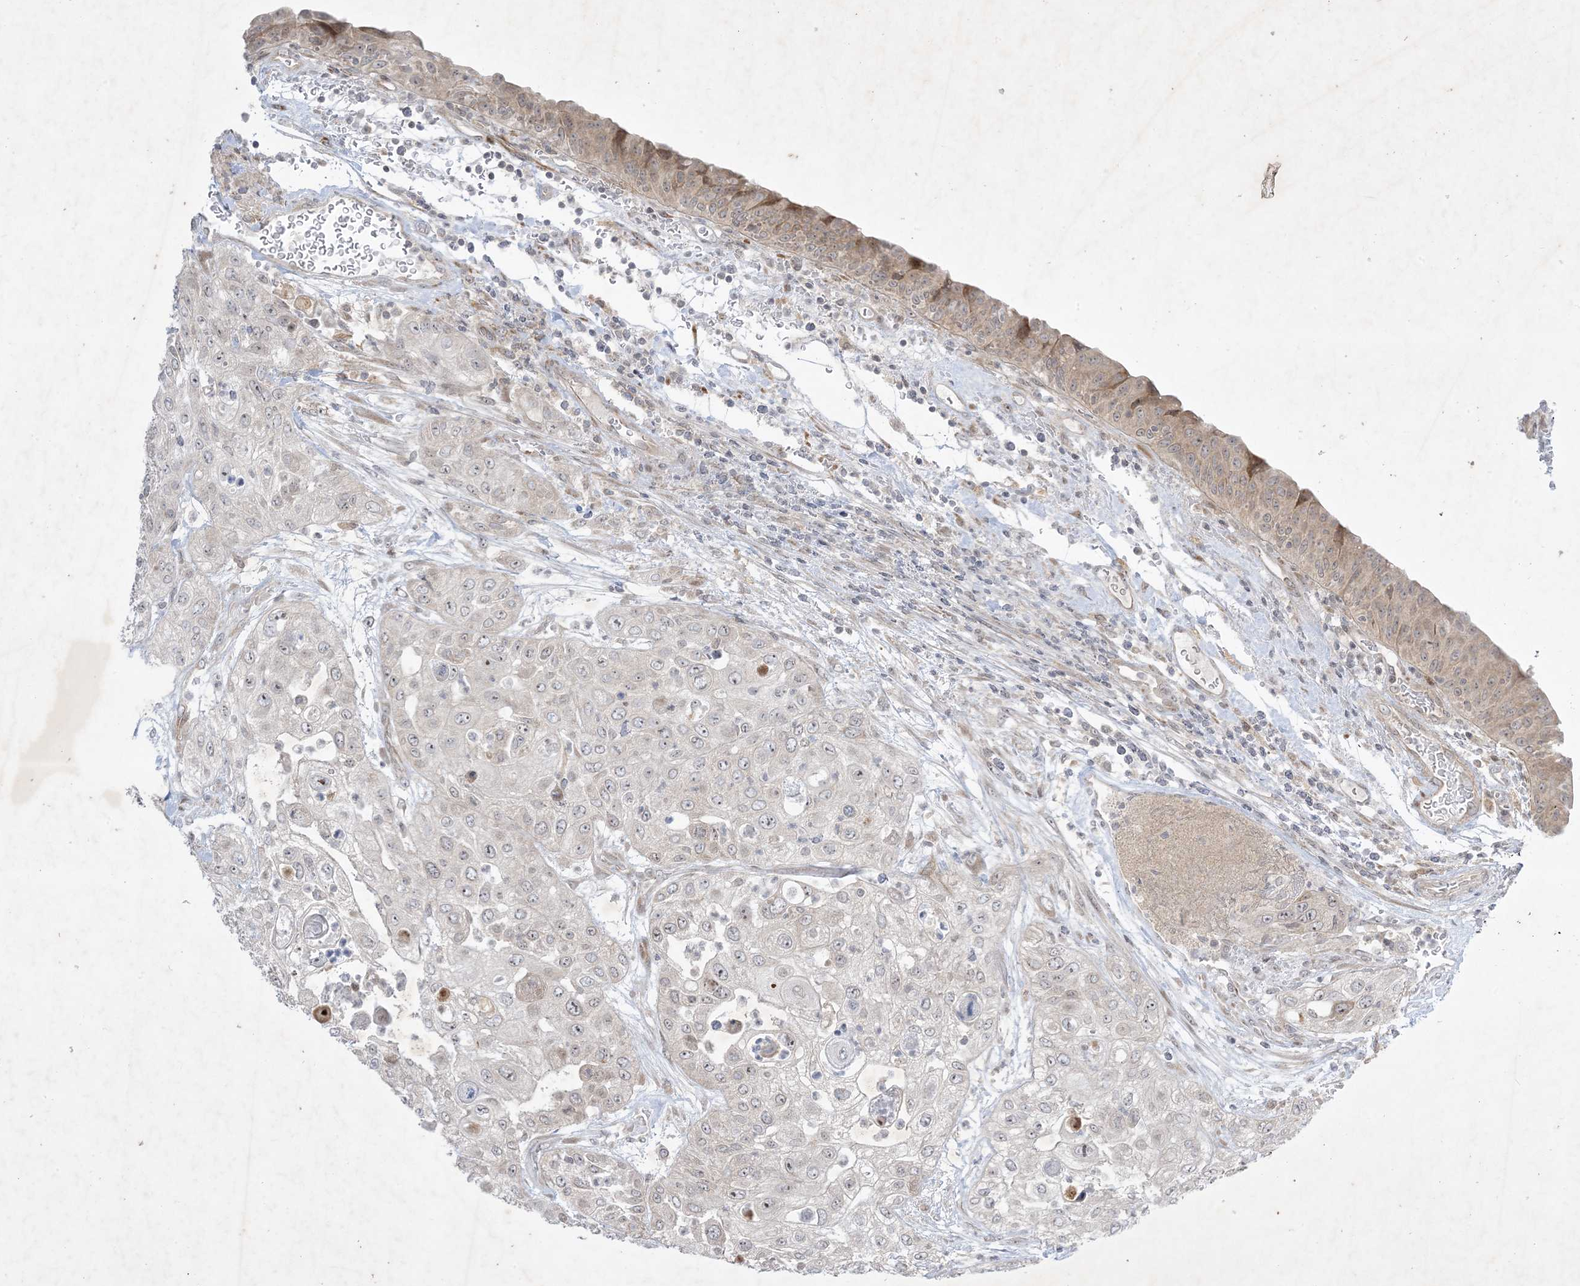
{"staining": {"intensity": "negative", "quantity": "none", "location": "none"}, "tissue": "urothelial cancer", "cell_type": "Tumor cells", "image_type": "cancer", "snomed": [{"axis": "morphology", "description": "Urothelial carcinoma, High grade"}, {"axis": "topography", "description": "Urinary bladder"}], "caption": "This is an immunohistochemistry (IHC) micrograph of human urothelial carcinoma (high-grade). There is no staining in tumor cells.", "gene": "SOGA3", "patient": {"sex": "female", "age": 79}}